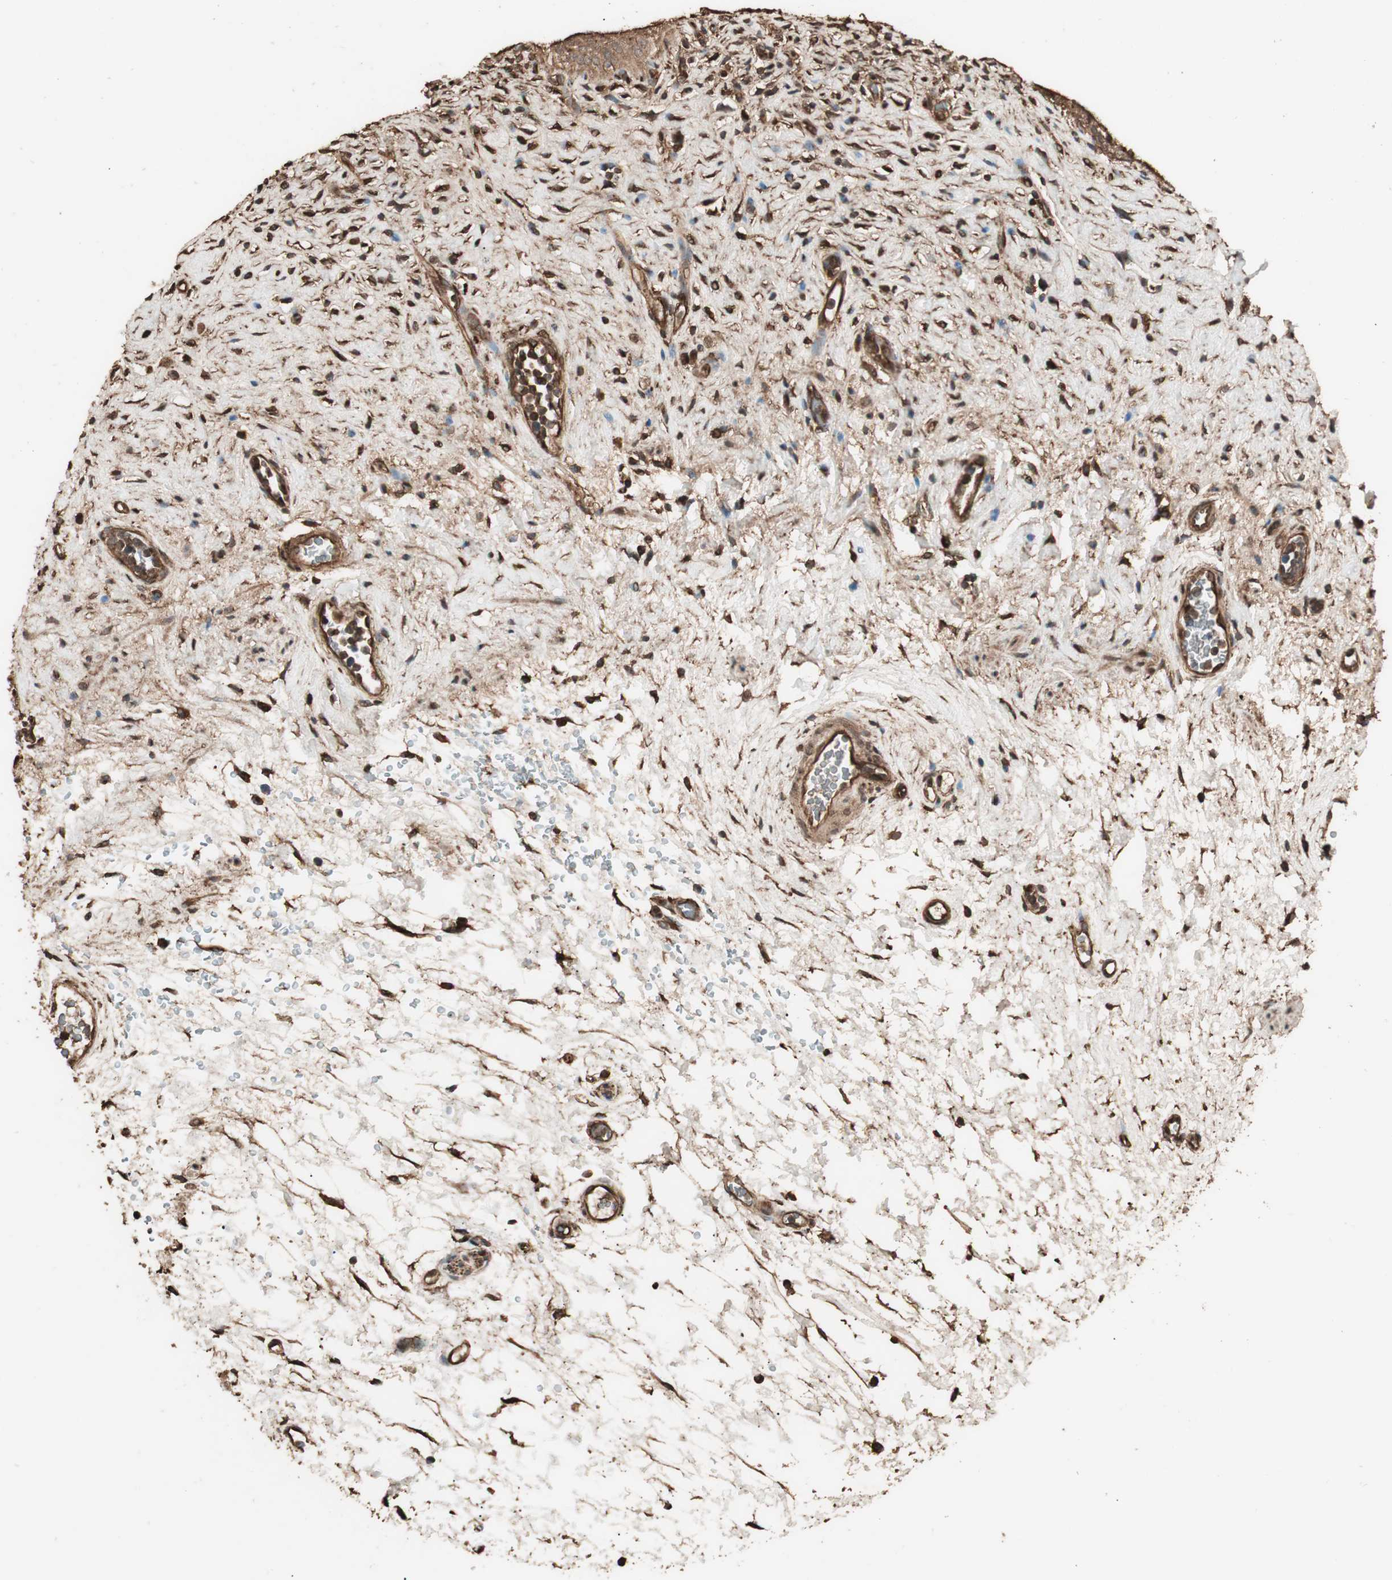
{"staining": {"intensity": "moderate", "quantity": ">75%", "location": "cytoplasmic/membranous"}, "tissue": "urinary bladder", "cell_type": "Urothelial cells", "image_type": "normal", "snomed": [{"axis": "morphology", "description": "Normal tissue, NOS"}, {"axis": "morphology", "description": "Urothelial carcinoma, High grade"}, {"axis": "topography", "description": "Urinary bladder"}], "caption": "IHC image of benign urinary bladder: urinary bladder stained using immunohistochemistry (IHC) reveals medium levels of moderate protein expression localized specifically in the cytoplasmic/membranous of urothelial cells, appearing as a cytoplasmic/membranous brown color.", "gene": "CCN4", "patient": {"sex": "male", "age": 46}}